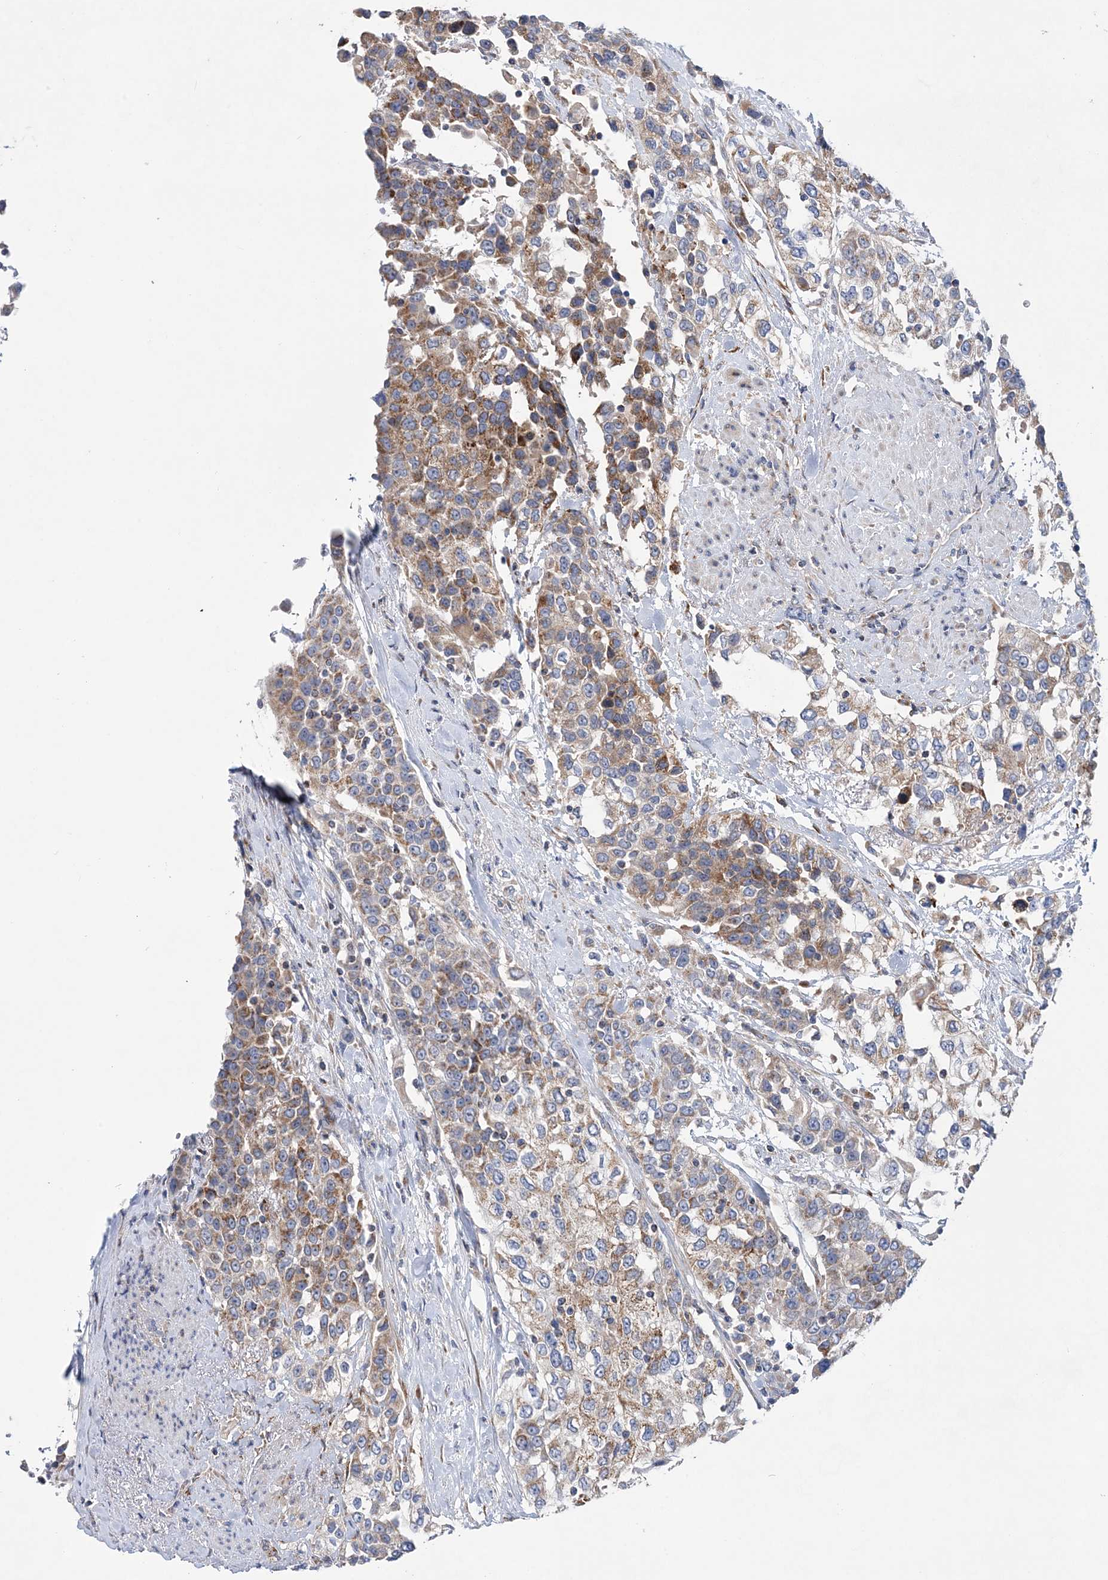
{"staining": {"intensity": "moderate", "quantity": ">75%", "location": "cytoplasmic/membranous"}, "tissue": "urothelial cancer", "cell_type": "Tumor cells", "image_type": "cancer", "snomed": [{"axis": "morphology", "description": "Urothelial carcinoma, High grade"}, {"axis": "topography", "description": "Urinary bladder"}], "caption": "This image exhibits high-grade urothelial carcinoma stained with IHC to label a protein in brown. The cytoplasmic/membranous of tumor cells show moderate positivity for the protein. Nuclei are counter-stained blue.", "gene": "TRAPPC13", "patient": {"sex": "female", "age": 80}}